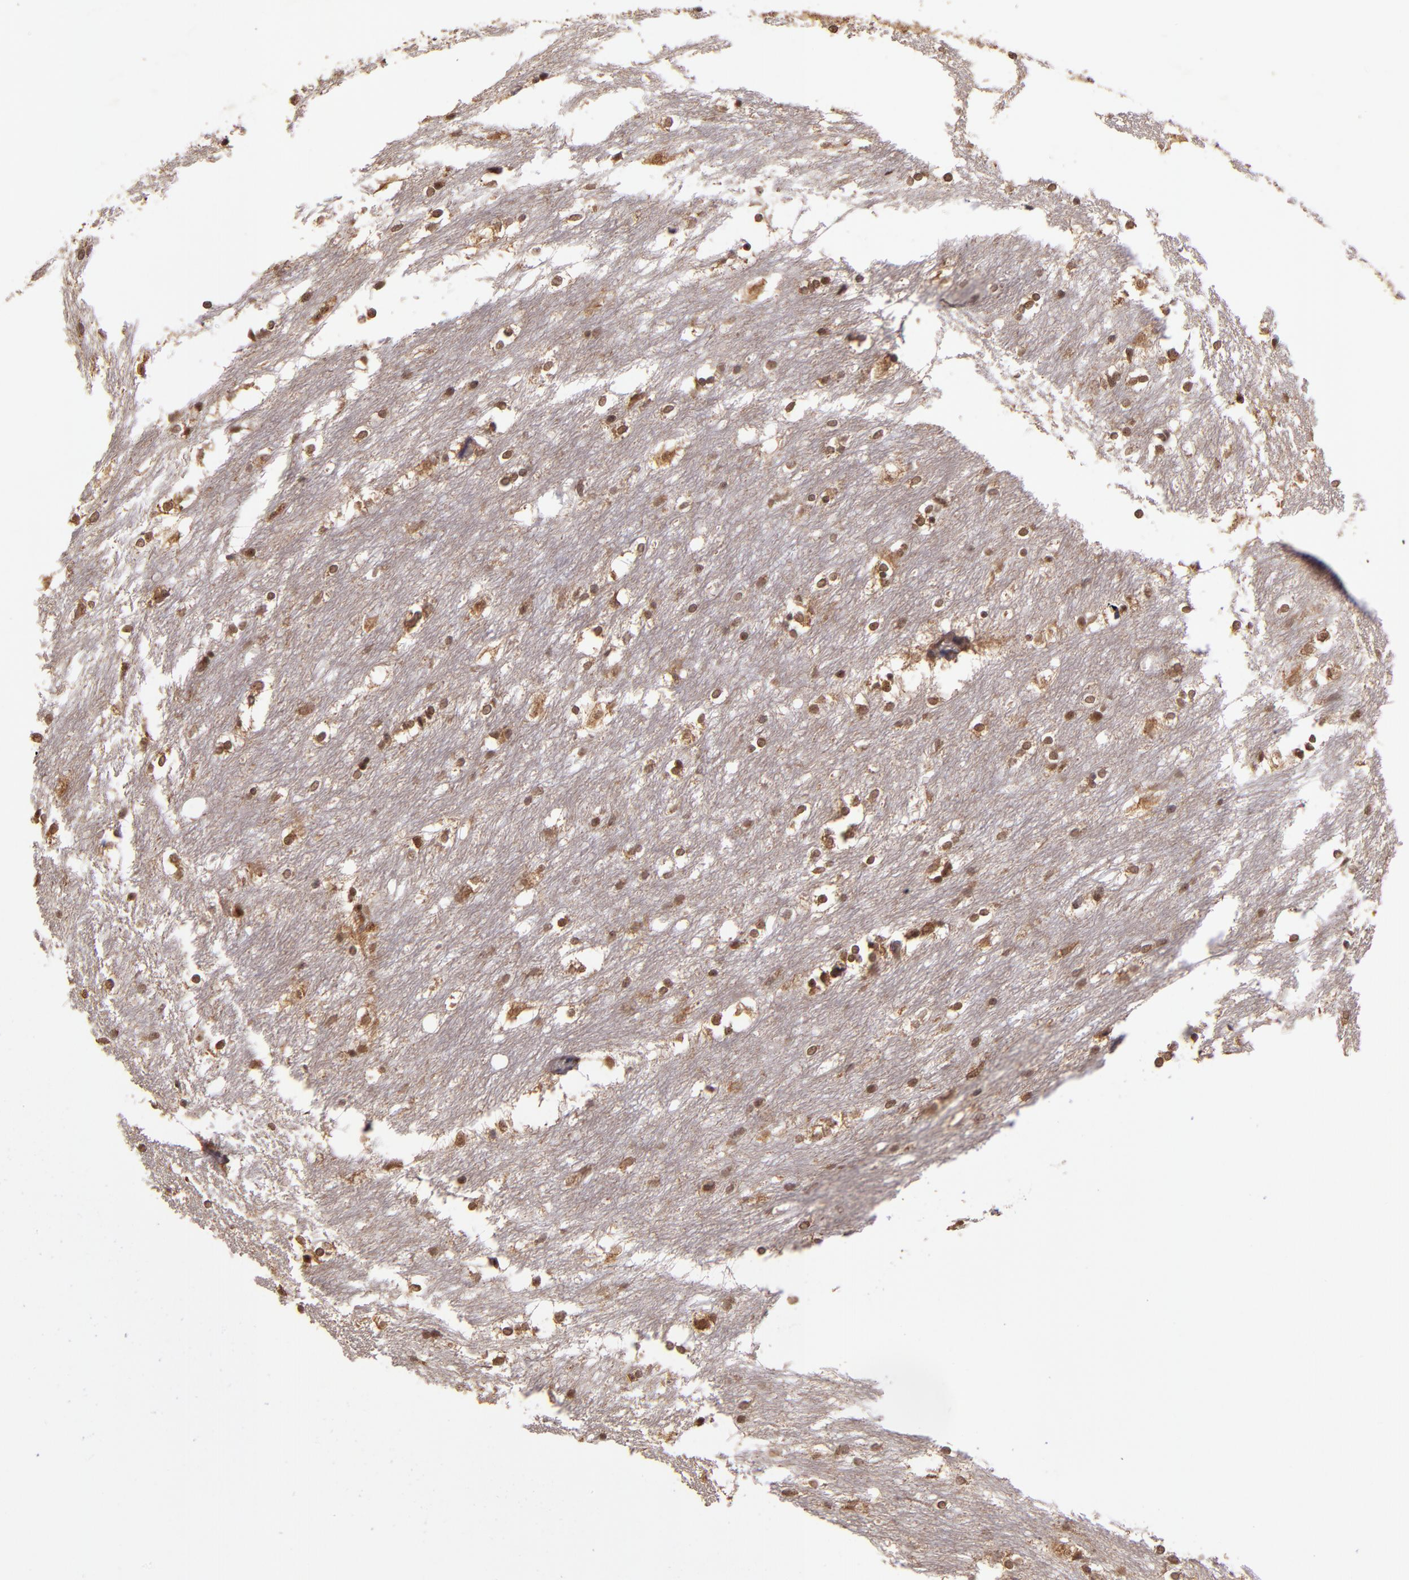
{"staining": {"intensity": "weak", "quantity": "<25%", "location": "cytoplasmic/membranous"}, "tissue": "caudate", "cell_type": "Glial cells", "image_type": "normal", "snomed": [{"axis": "morphology", "description": "Normal tissue, NOS"}, {"axis": "topography", "description": "Lateral ventricle wall"}], "caption": "A high-resolution micrograph shows IHC staining of normal caudate, which shows no significant expression in glial cells. (DAB IHC with hematoxylin counter stain).", "gene": "RIOK3", "patient": {"sex": "female", "age": 19}}